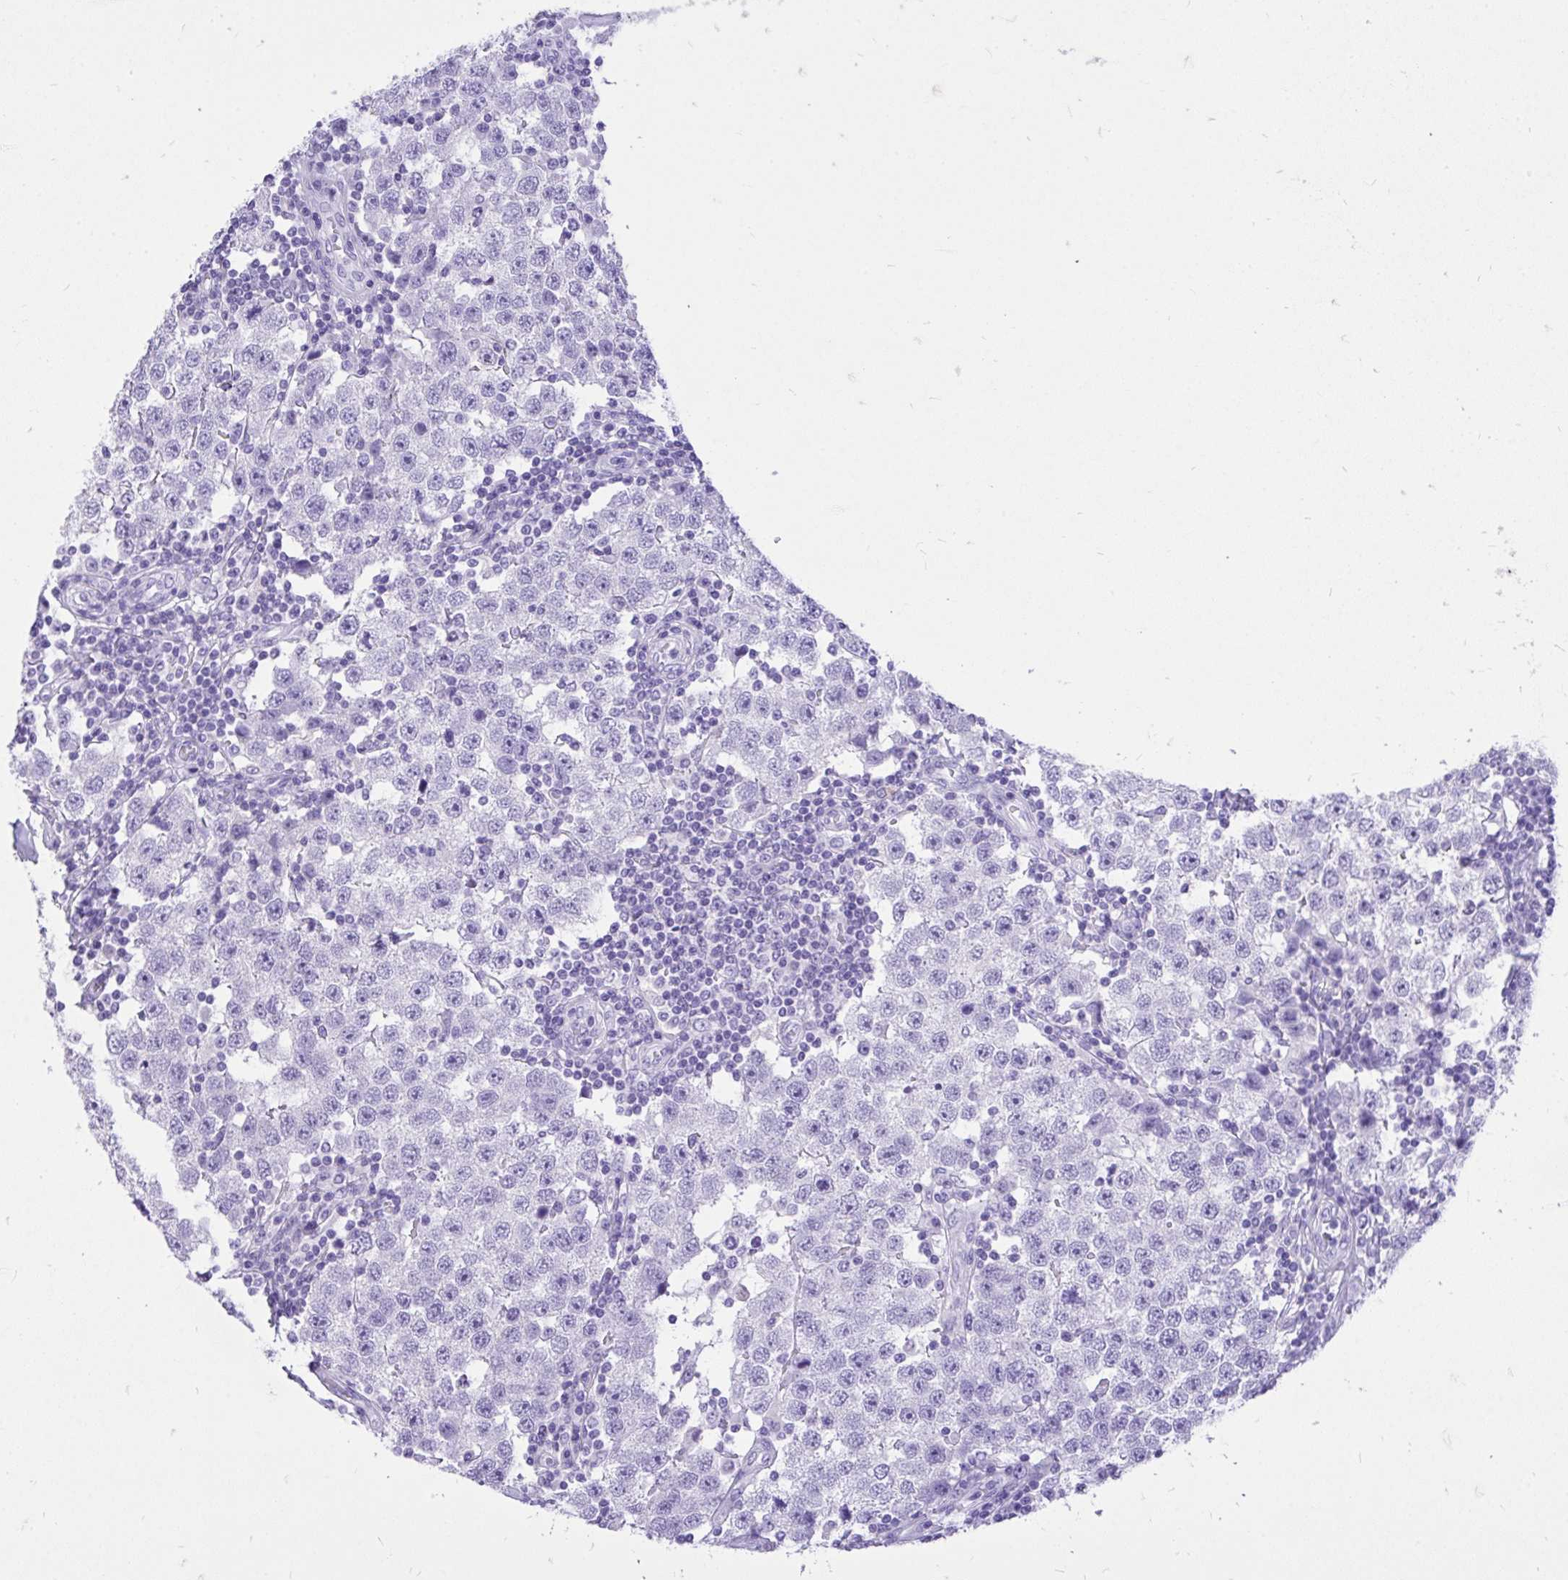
{"staining": {"intensity": "negative", "quantity": "none", "location": "none"}, "tissue": "testis cancer", "cell_type": "Tumor cells", "image_type": "cancer", "snomed": [{"axis": "morphology", "description": "Seminoma, NOS"}, {"axis": "topography", "description": "Testis"}], "caption": "Tumor cells are negative for brown protein staining in testis cancer.", "gene": "MON1A", "patient": {"sex": "male", "age": 34}}